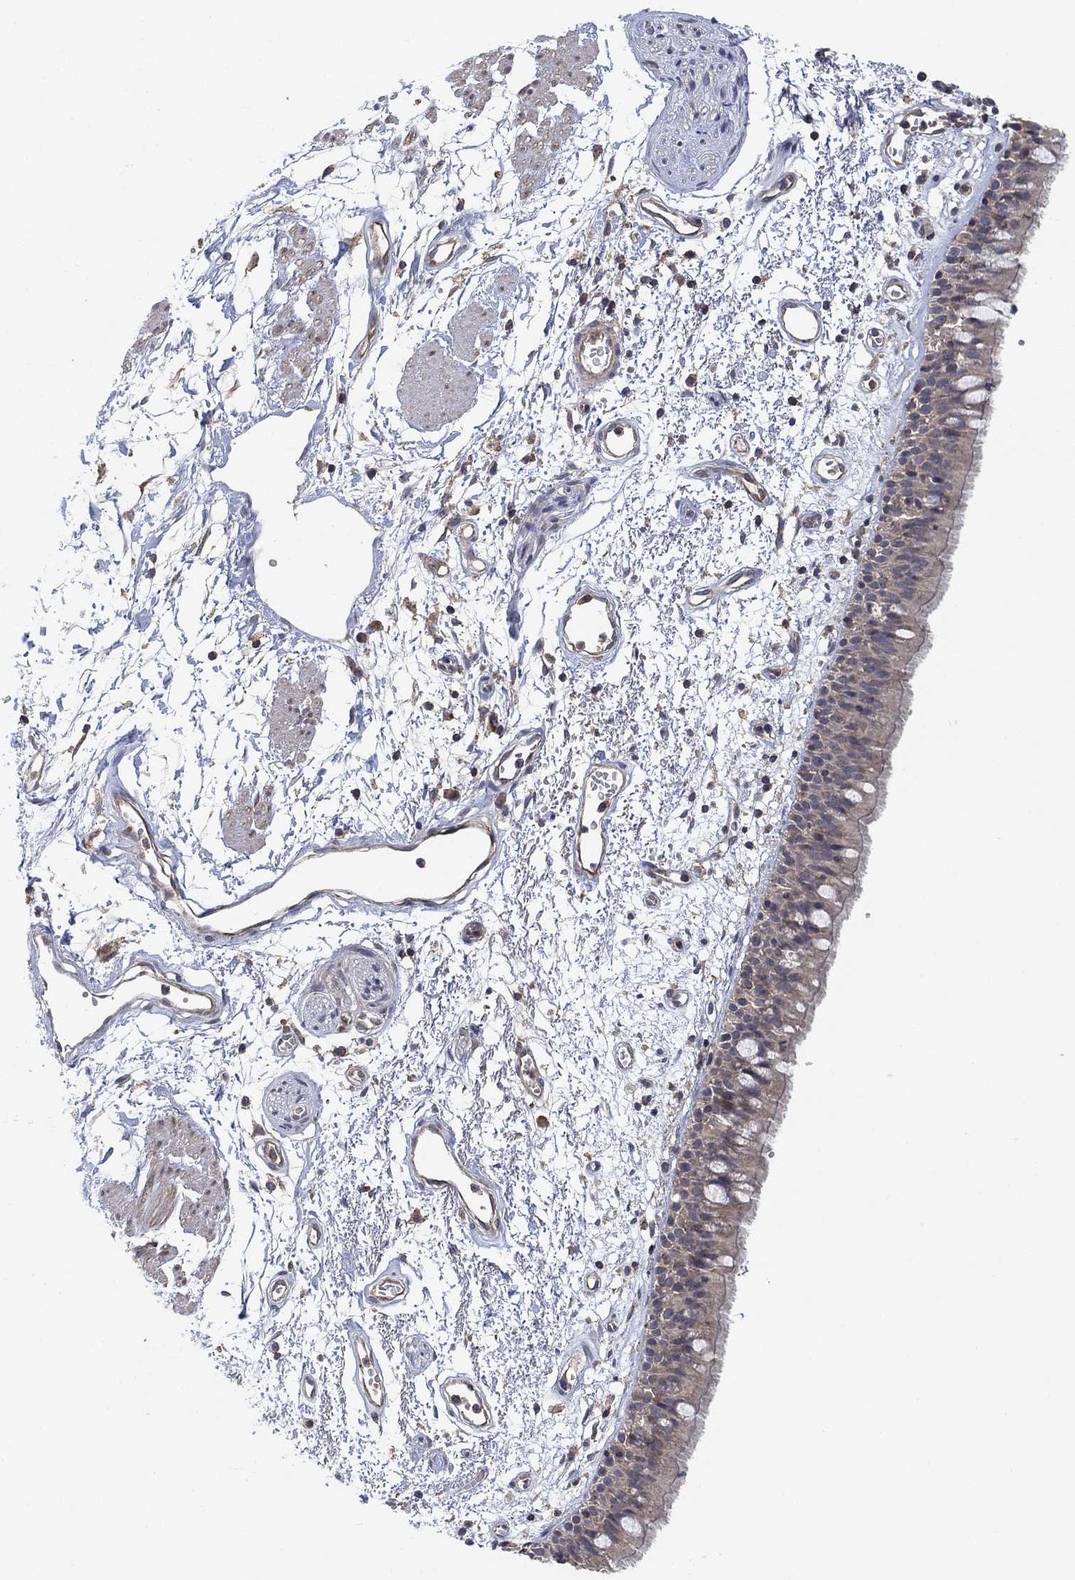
{"staining": {"intensity": "negative", "quantity": "none", "location": "none"}, "tissue": "bronchus", "cell_type": "Respiratory epithelial cells", "image_type": "normal", "snomed": [{"axis": "morphology", "description": "Normal tissue, NOS"}, {"axis": "morphology", "description": "Squamous cell carcinoma, NOS"}, {"axis": "topography", "description": "Cartilage tissue"}, {"axis": "topography", "description": "Bronchus"}, {"axis": "topography", "description": "Lung"}], "caption": "High power microscopy image of an immunohistochemistry image of normal bronchus, revealing no significant staining in respiratory epithelial cells.", "gene": "CCDC43", "patient": {"sex": "male", "age": 66}}